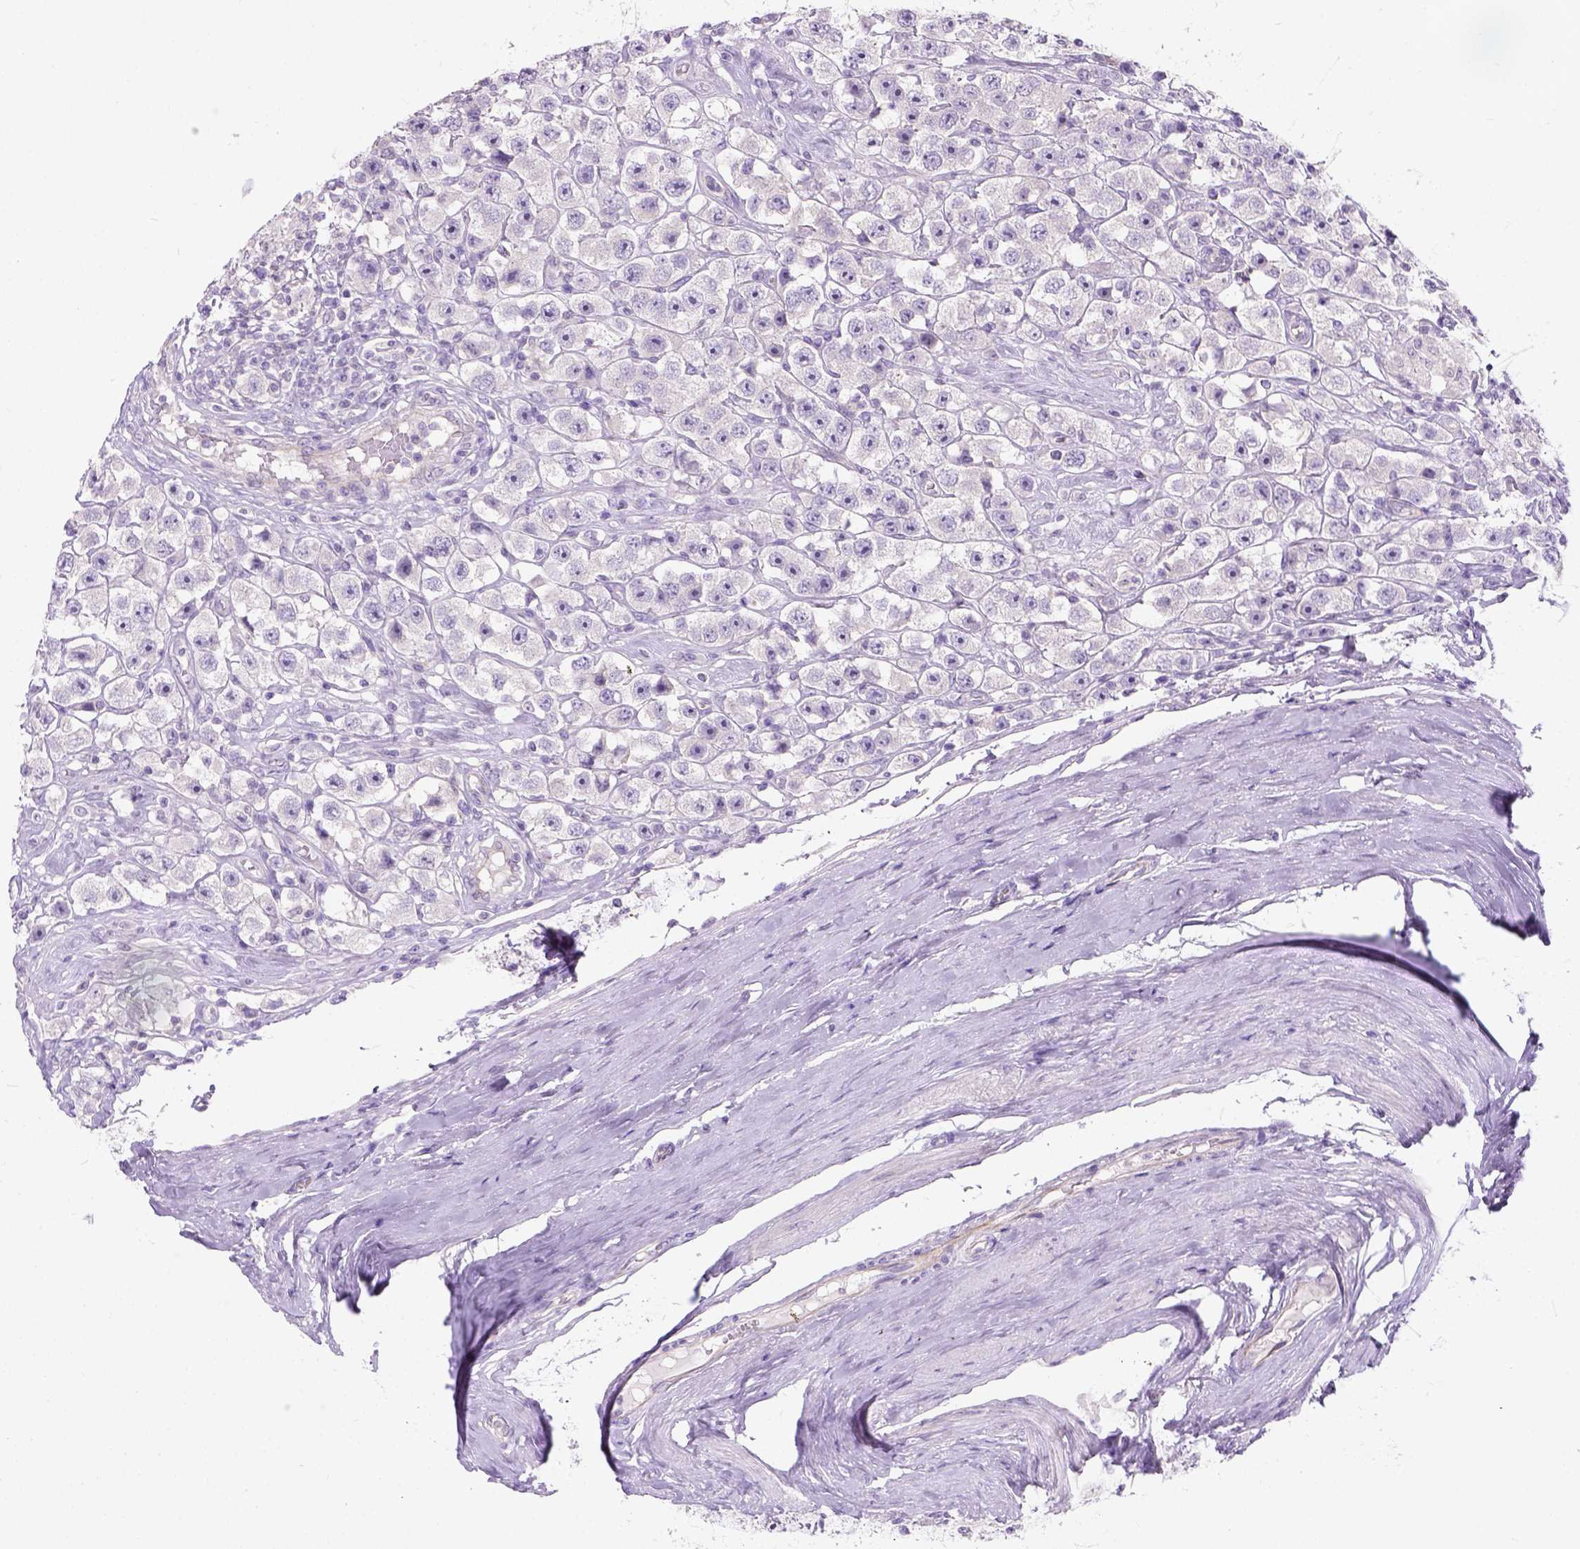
{"staining": {"intensity": "negative", "quantity": "none", "location": "none"}, "tissue": "testis cancer", "cell_type": "Tumor cells", "image_type": "cancer", "snomed": [{"axis": "morphology", "description": "Seminoma, NOS"}, {"axis": "topography", "description": "Testis"}], "caption": "High power microscopy histopathology image of an immunohistochemistry micrograph of seminoma (testis), revealing no significant expression in tumor cells. The staining is performed using DAB (3,3'-diaminobenzidine) brown chromogen with nuclei counter-stained in using hematoxylin.", "gene": "C20orf144", "patient": {"sex": "male", "age": 45}}